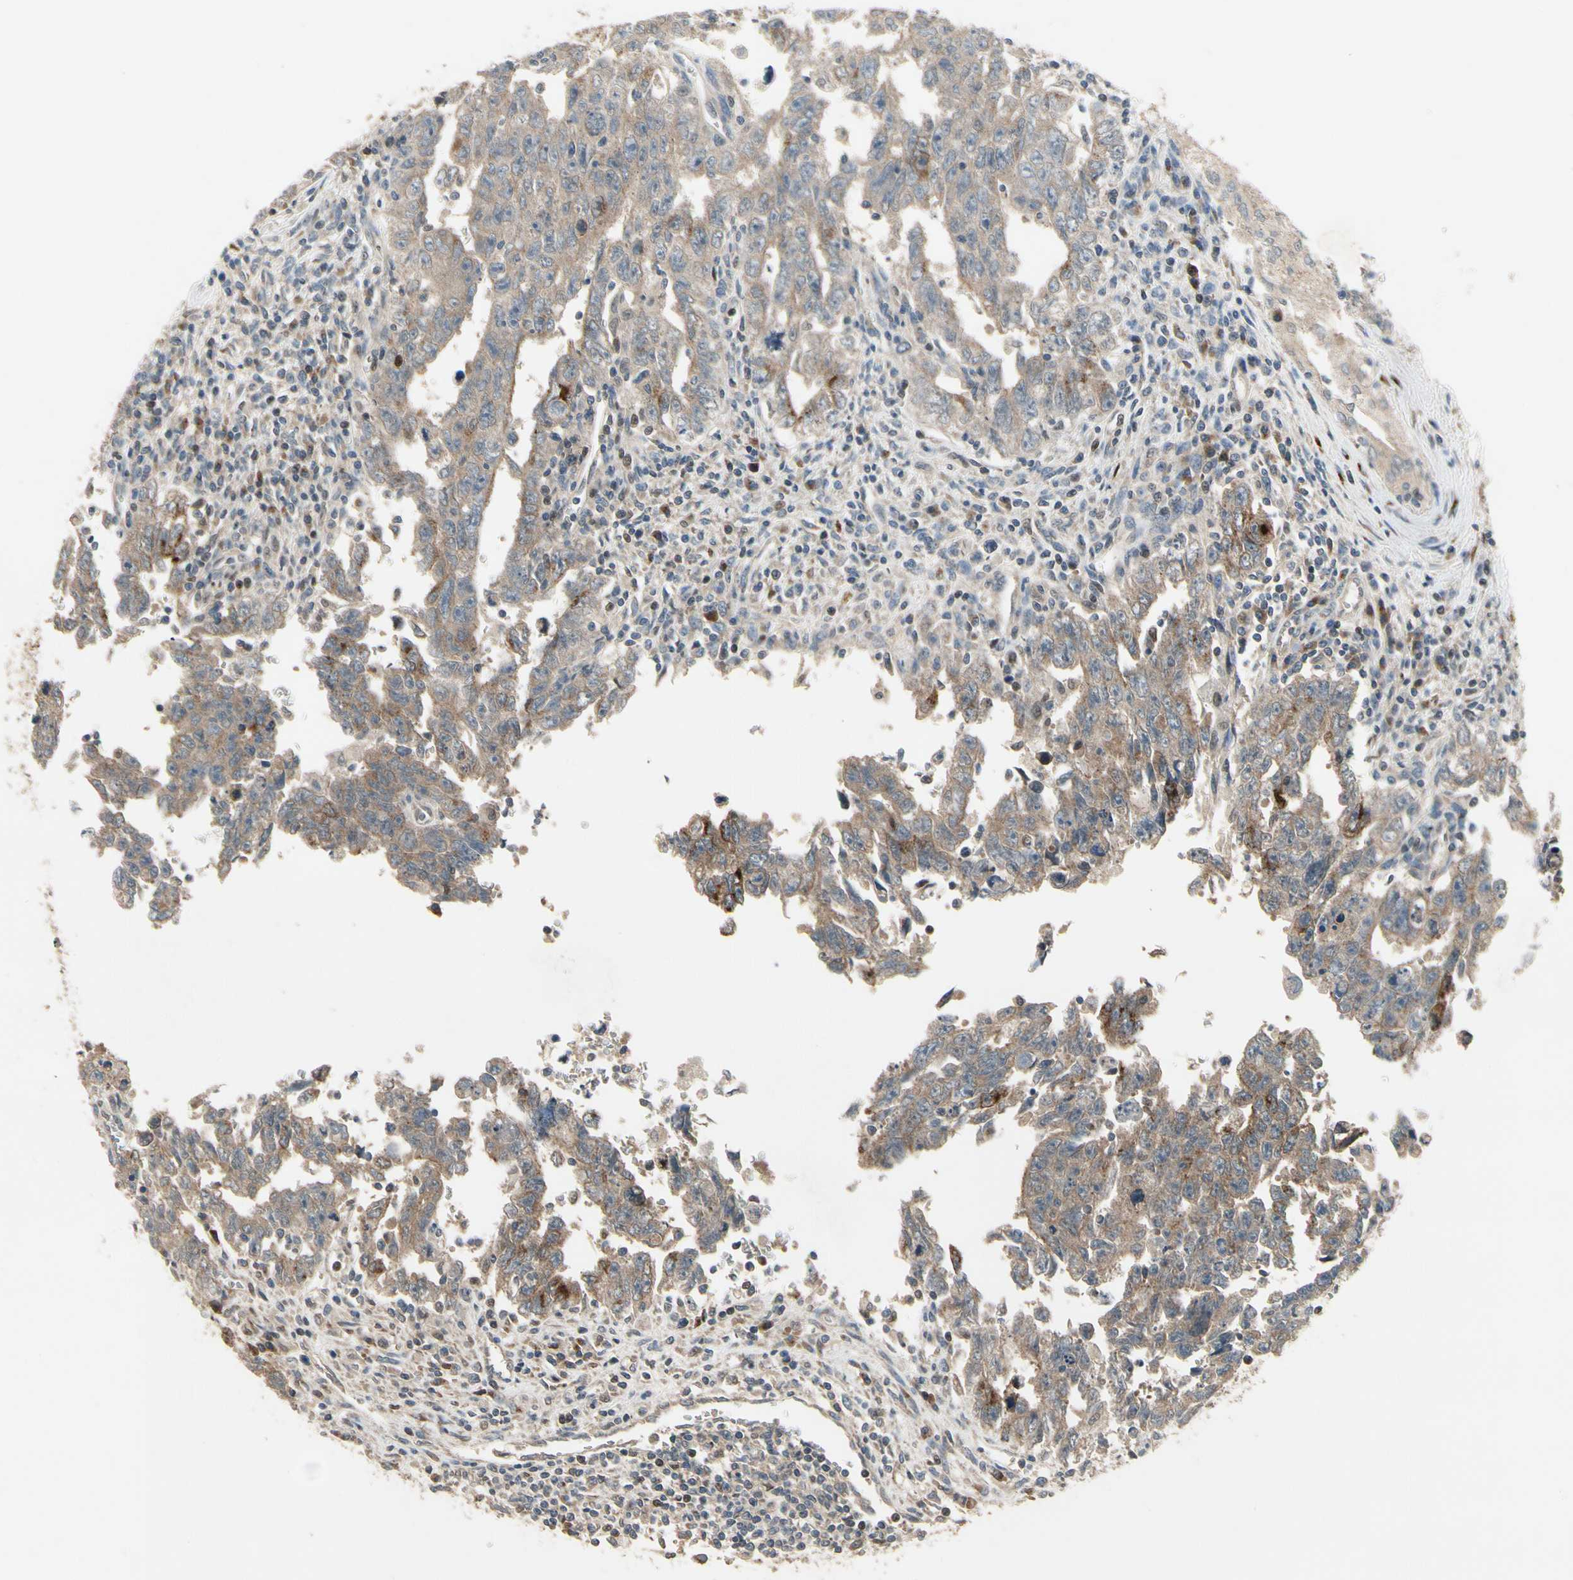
{"staining": {"intensity": "moderate", "quantity": "<25%", "location": "cytoplasmic/membranous"}, "tissue": "testis cancer", "cell_type": "Tumor cells", "image_type": "cancer", "snomed": [{"axis": "morphology", "description": "Carcinoma, Embryonal, NOS"}, {"axis": "topography", "description": "Testis"}], "caption": "Immunohistochemical staining of testis cancer (embryonal carcinoma) reveals low levels of moderate cytoplasmic/membranous staining in approximately <25% of tumor cells. The protein of interest is stained brown, and the nuclei are stained in blue (DAB IHC with brightfield microscopy, high magnification).", "gene": "CGREF1", "patient": {"sex": "male", "age": 28}}